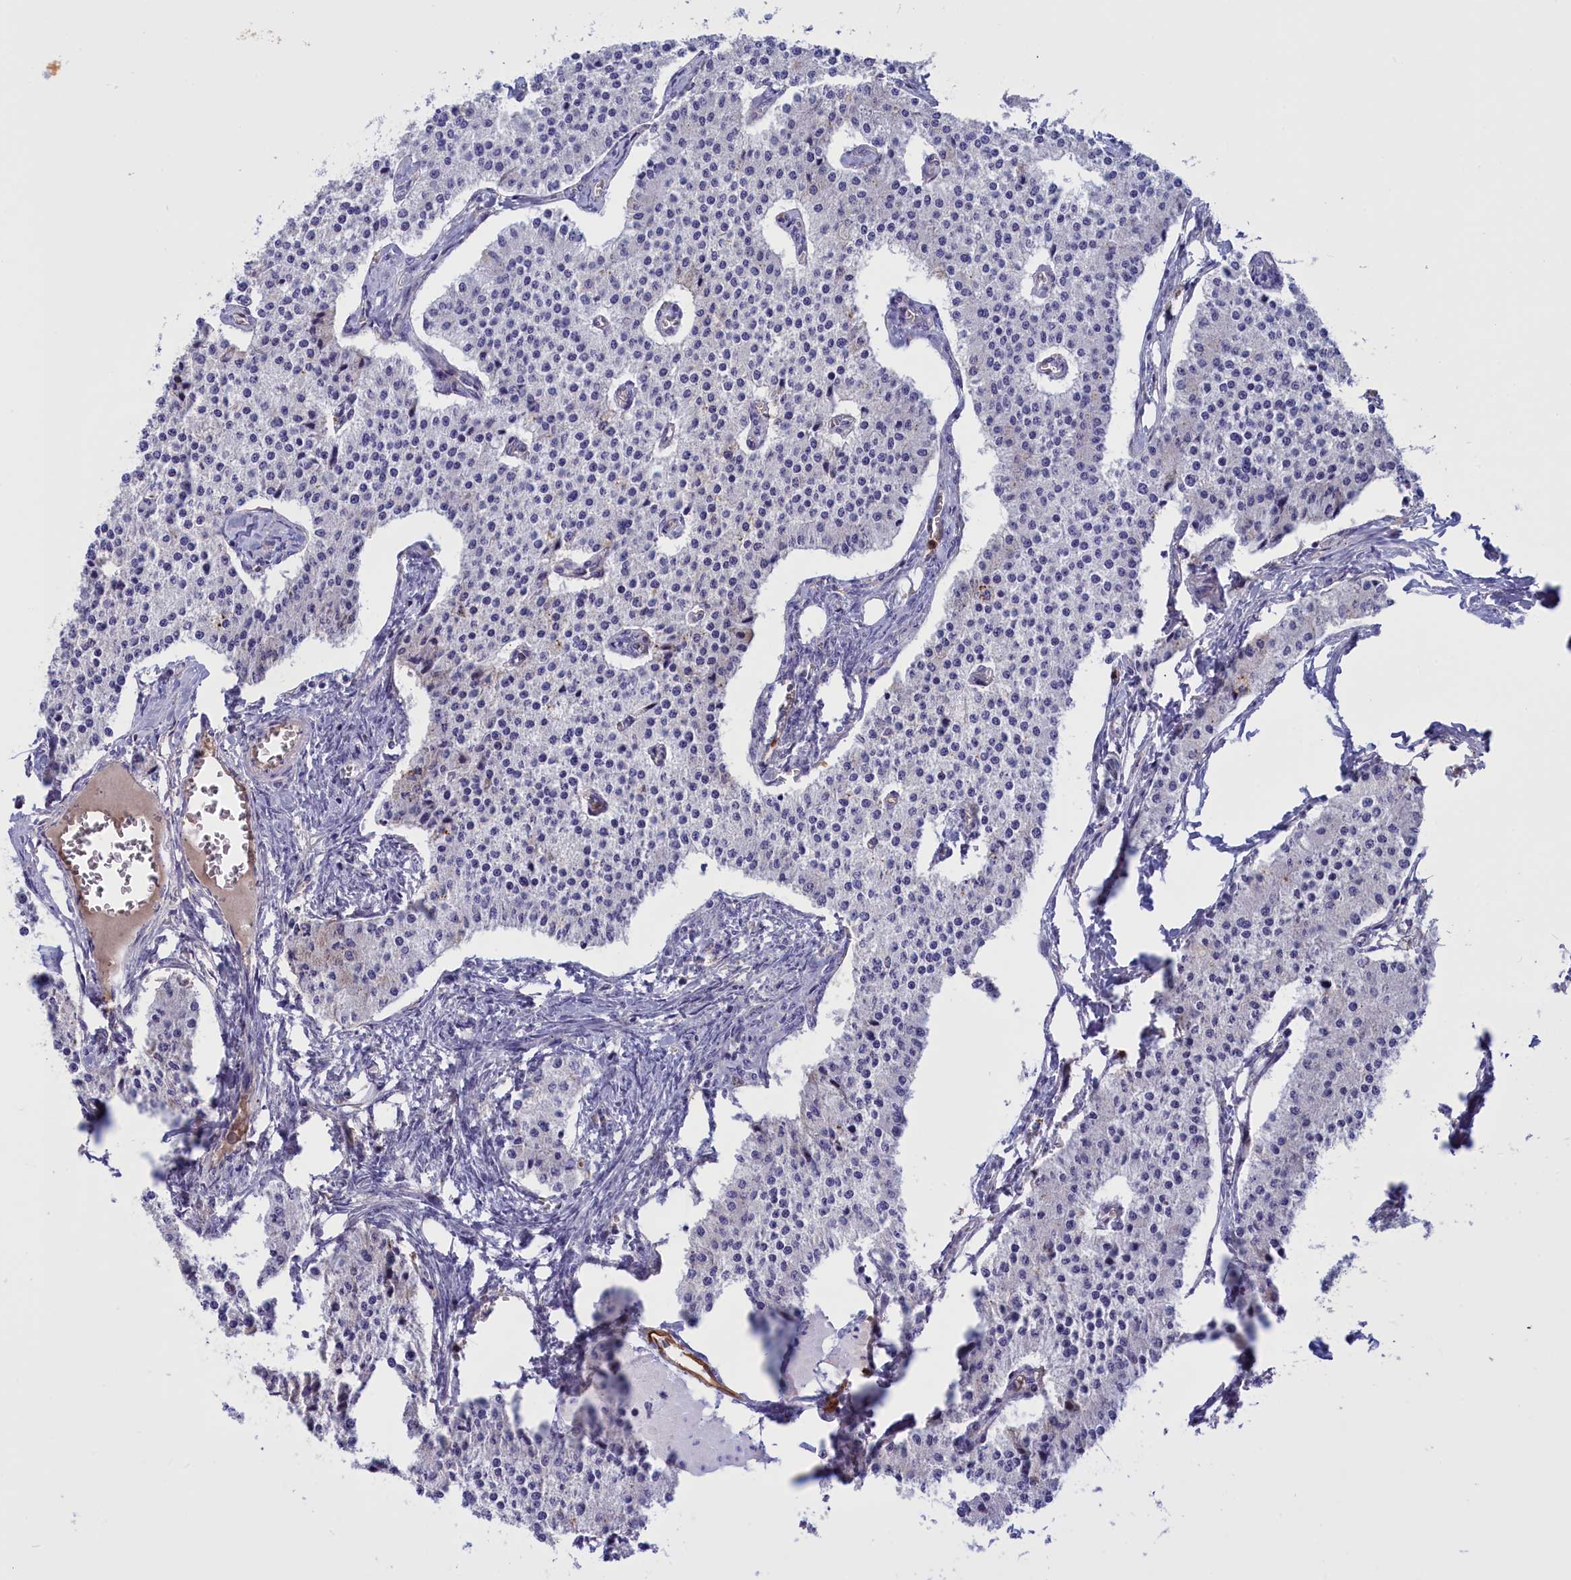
{"staining": {"intensity": "negative", "quantity": "none", "location": "none"}, "tissue": "carcinoid", "cell_type": "Tumor cells", "image_type": "cancer", "snomed": [{"axis": "morphology", "description": "Carcinoid, malignant, NOS"}, {"axis": "topography", "description": "Colon"}], "caption": "Carcinoid was stained to show a protein in brown. There is no significant staining in tumor cells. The staining is performed using DAB (3,3'-diaminobenzidine) brown chromogen with nuclei counter-stained in using hematoxylin.", "gene": "FAM149B1", "patient": {"sex": "female", "age": 52}}